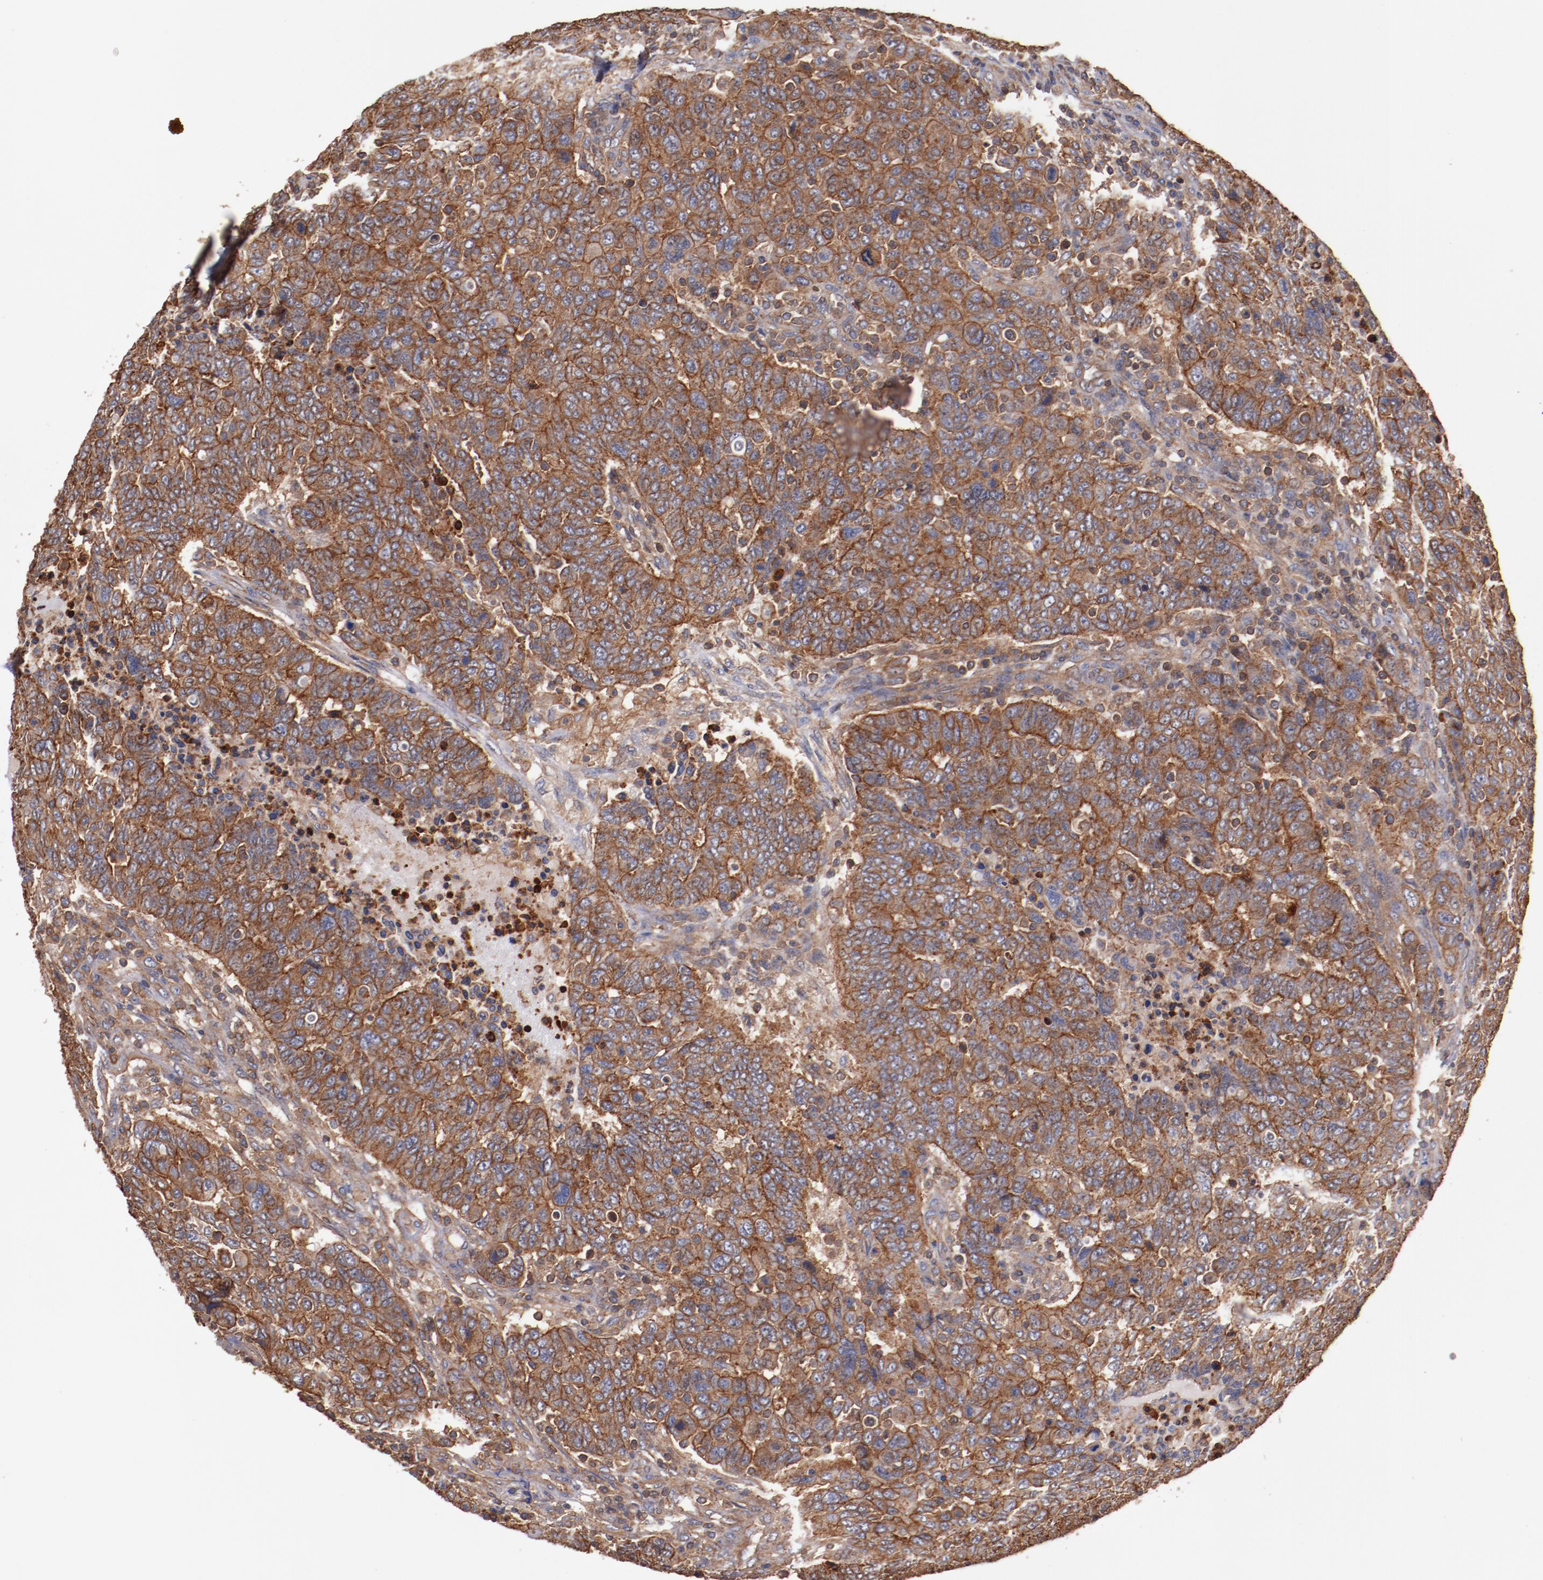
{"staining": {"intensity": "strong", "quantity": ">75%", "location": "cytoplasmic/membranous"}, "tissue": "breast cancer", "cell_type": "Tumor cells", "image_type": "cancer", "snomed": [{"axis": "morphology", "description": "Duct carcinoma"}, {"axis": "topography", "description": "Breast"}], "caption": "Protein expression analysis of human breast cancer reveals strong cytoplasmic/membranous positivity in about >75% of tumor cells. (DAB (3,3'-diaminobenzidine) = brown stain, brightfield microscopy at high magnification).", "gene": "TMOD3", "patient": {"sex": "female", "age": 37}}